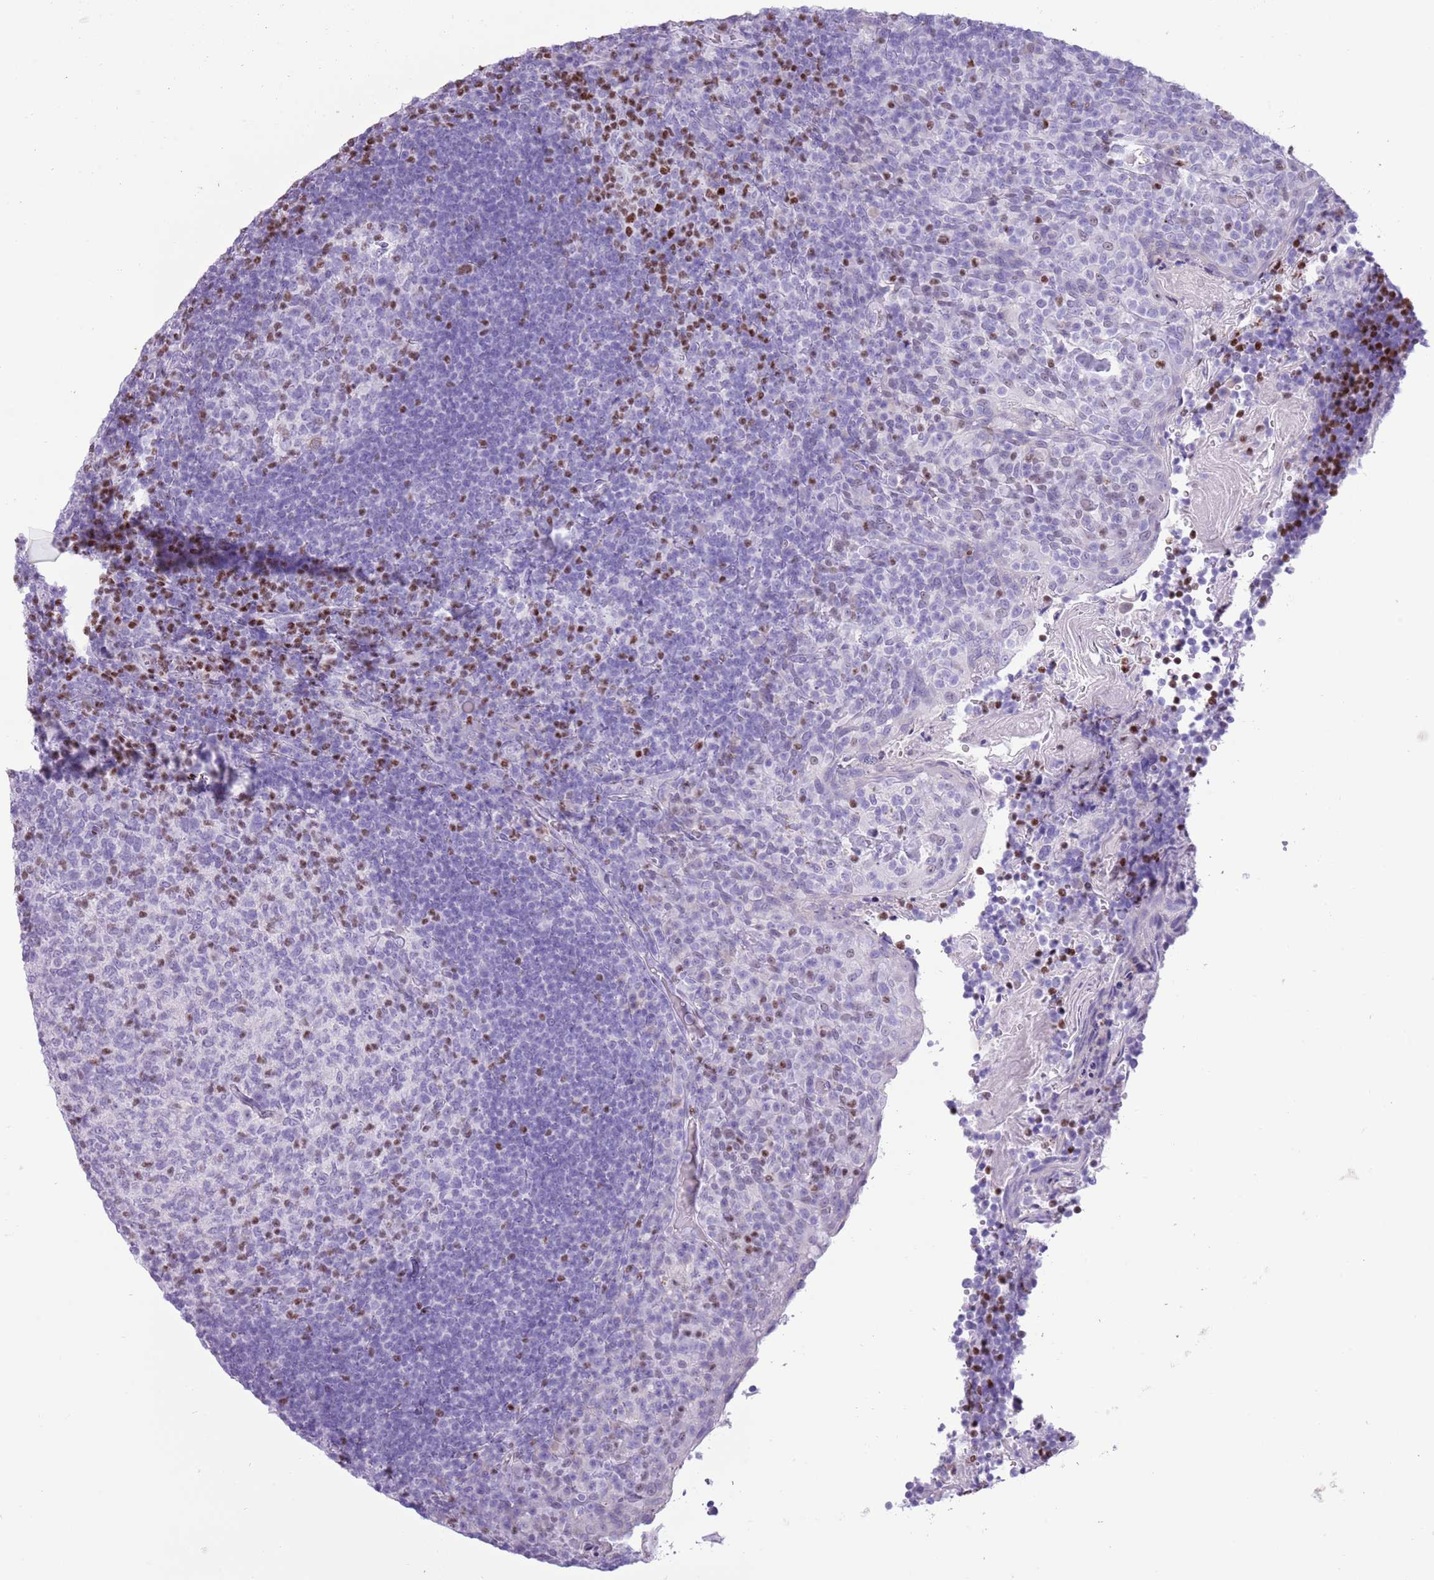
{"staining": {"intensity": "moderate", "quantity": "<25%", "location": "nuclear"}, "tissue": "tonsil", "cell_type": "Germinal center cells", "image_type": "normal", "snomed": [{"axis": "morphology", "description": "Normal tissue, NOS"}, {"axis": "topography", "description": "Tonsil"}], "caption": "The micrograph demonstrates immunohistochemical staining of unremarkable tonsil. There is moderate nuclear positivity is appreciated in approximately <25% of germinal center cells.", "gene": "BCL11B", "patient": {"sex": "female", "age": 10}}